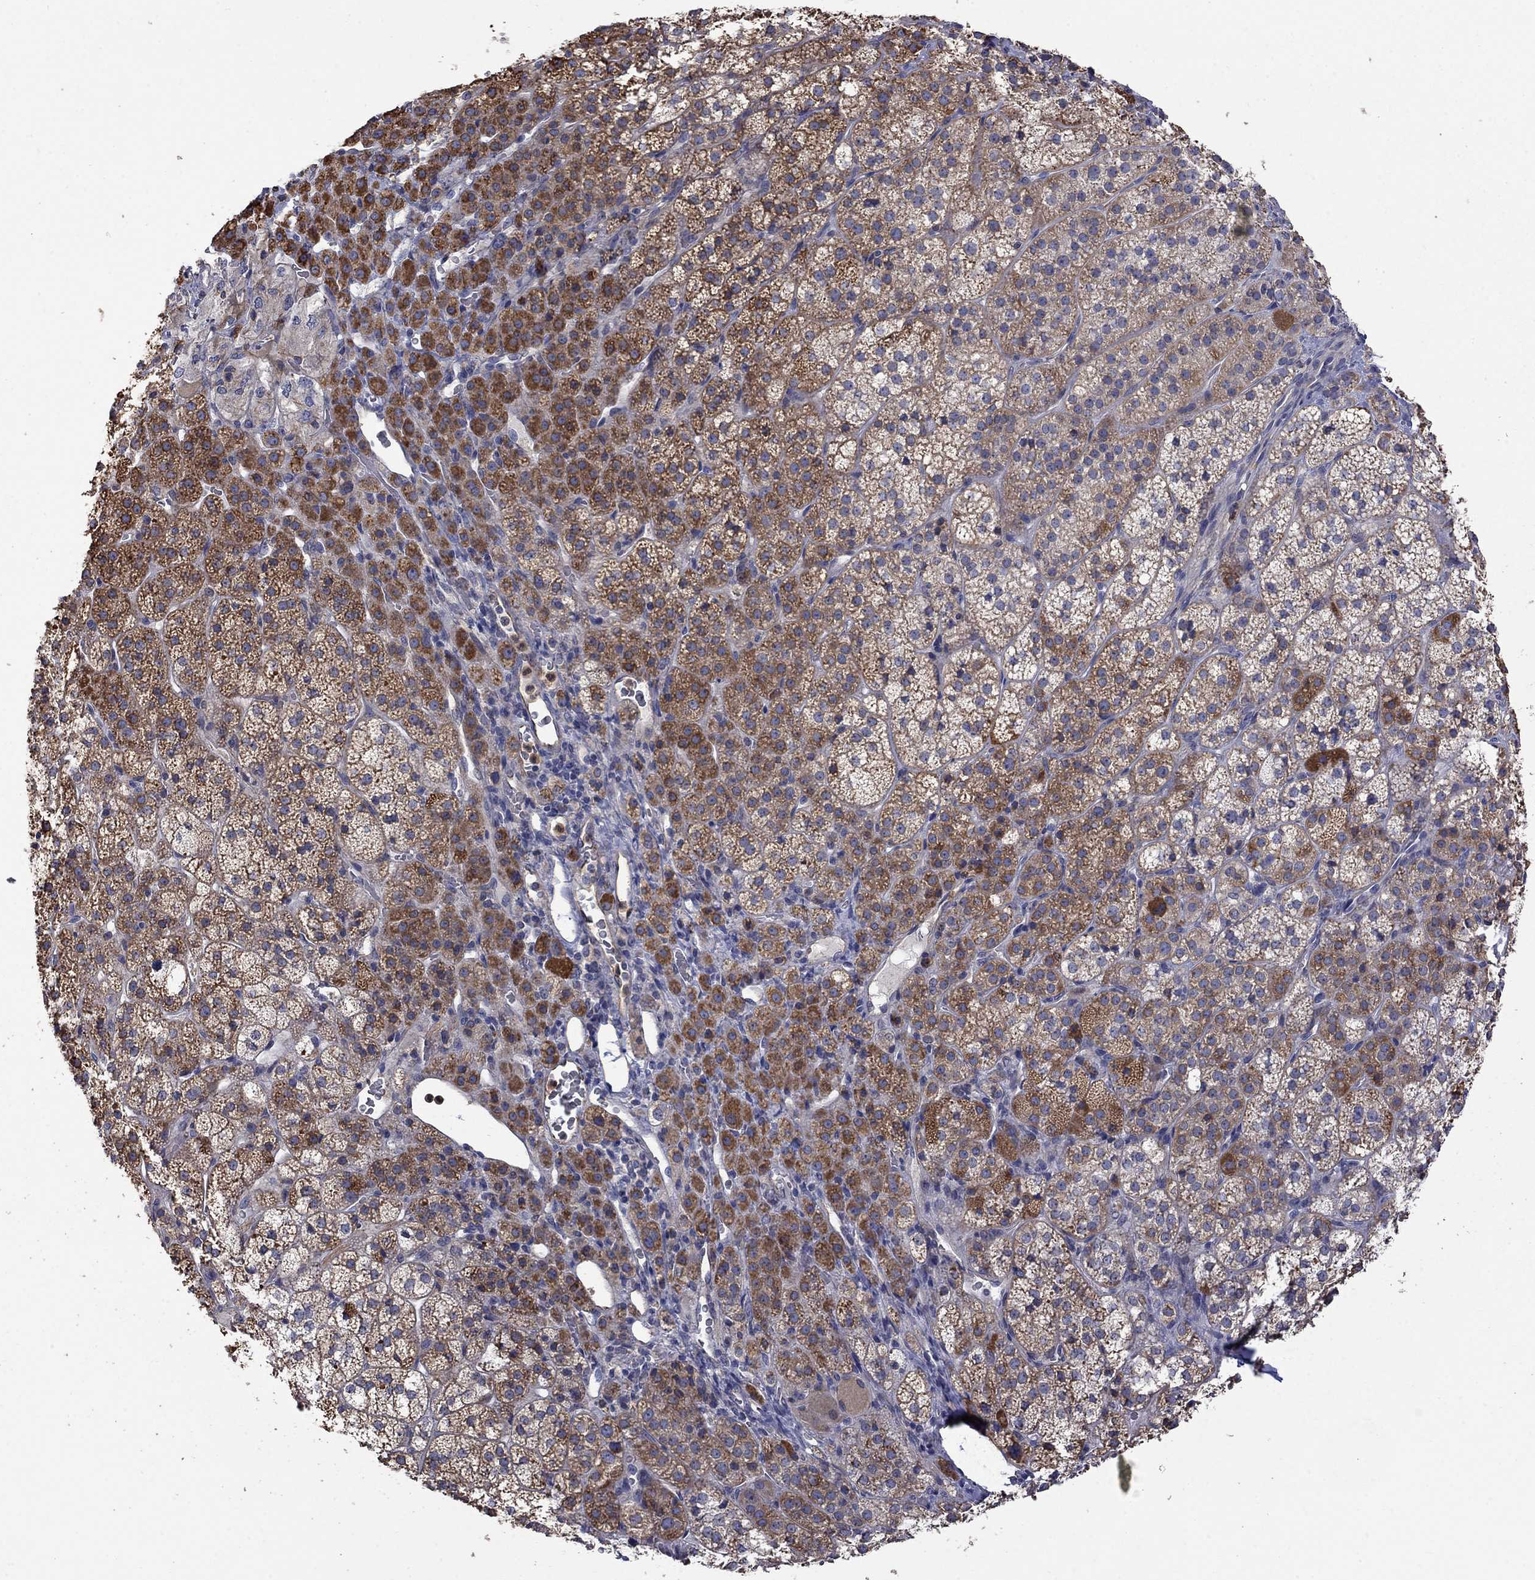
{"staining": {"intensity": "strong", "quantity": "25%-75%", "location": "cytoplasmic/membranous"}, "tissue": "adrenal gland", "cell_type": "Glandular cells", "image_type": "normal", "snomed": [{"axis": "morphology", "description": "Normal tissue, NOS"}, {"axis": "topography", "description": "Adrenal gland"}], "caption": "DAB immunohistochemical staining of unremarkable human adrenal gland displays strong cytoplasmic/membranous protein expression in approximately 25%-75% of glandular cells. (Stains: DAB in brown, nuclei in blue, Microscopy: brightfield microscopy at high magnification).", "gene": "CAMKK2", "patient": {"sex": "female", "age": 60}}